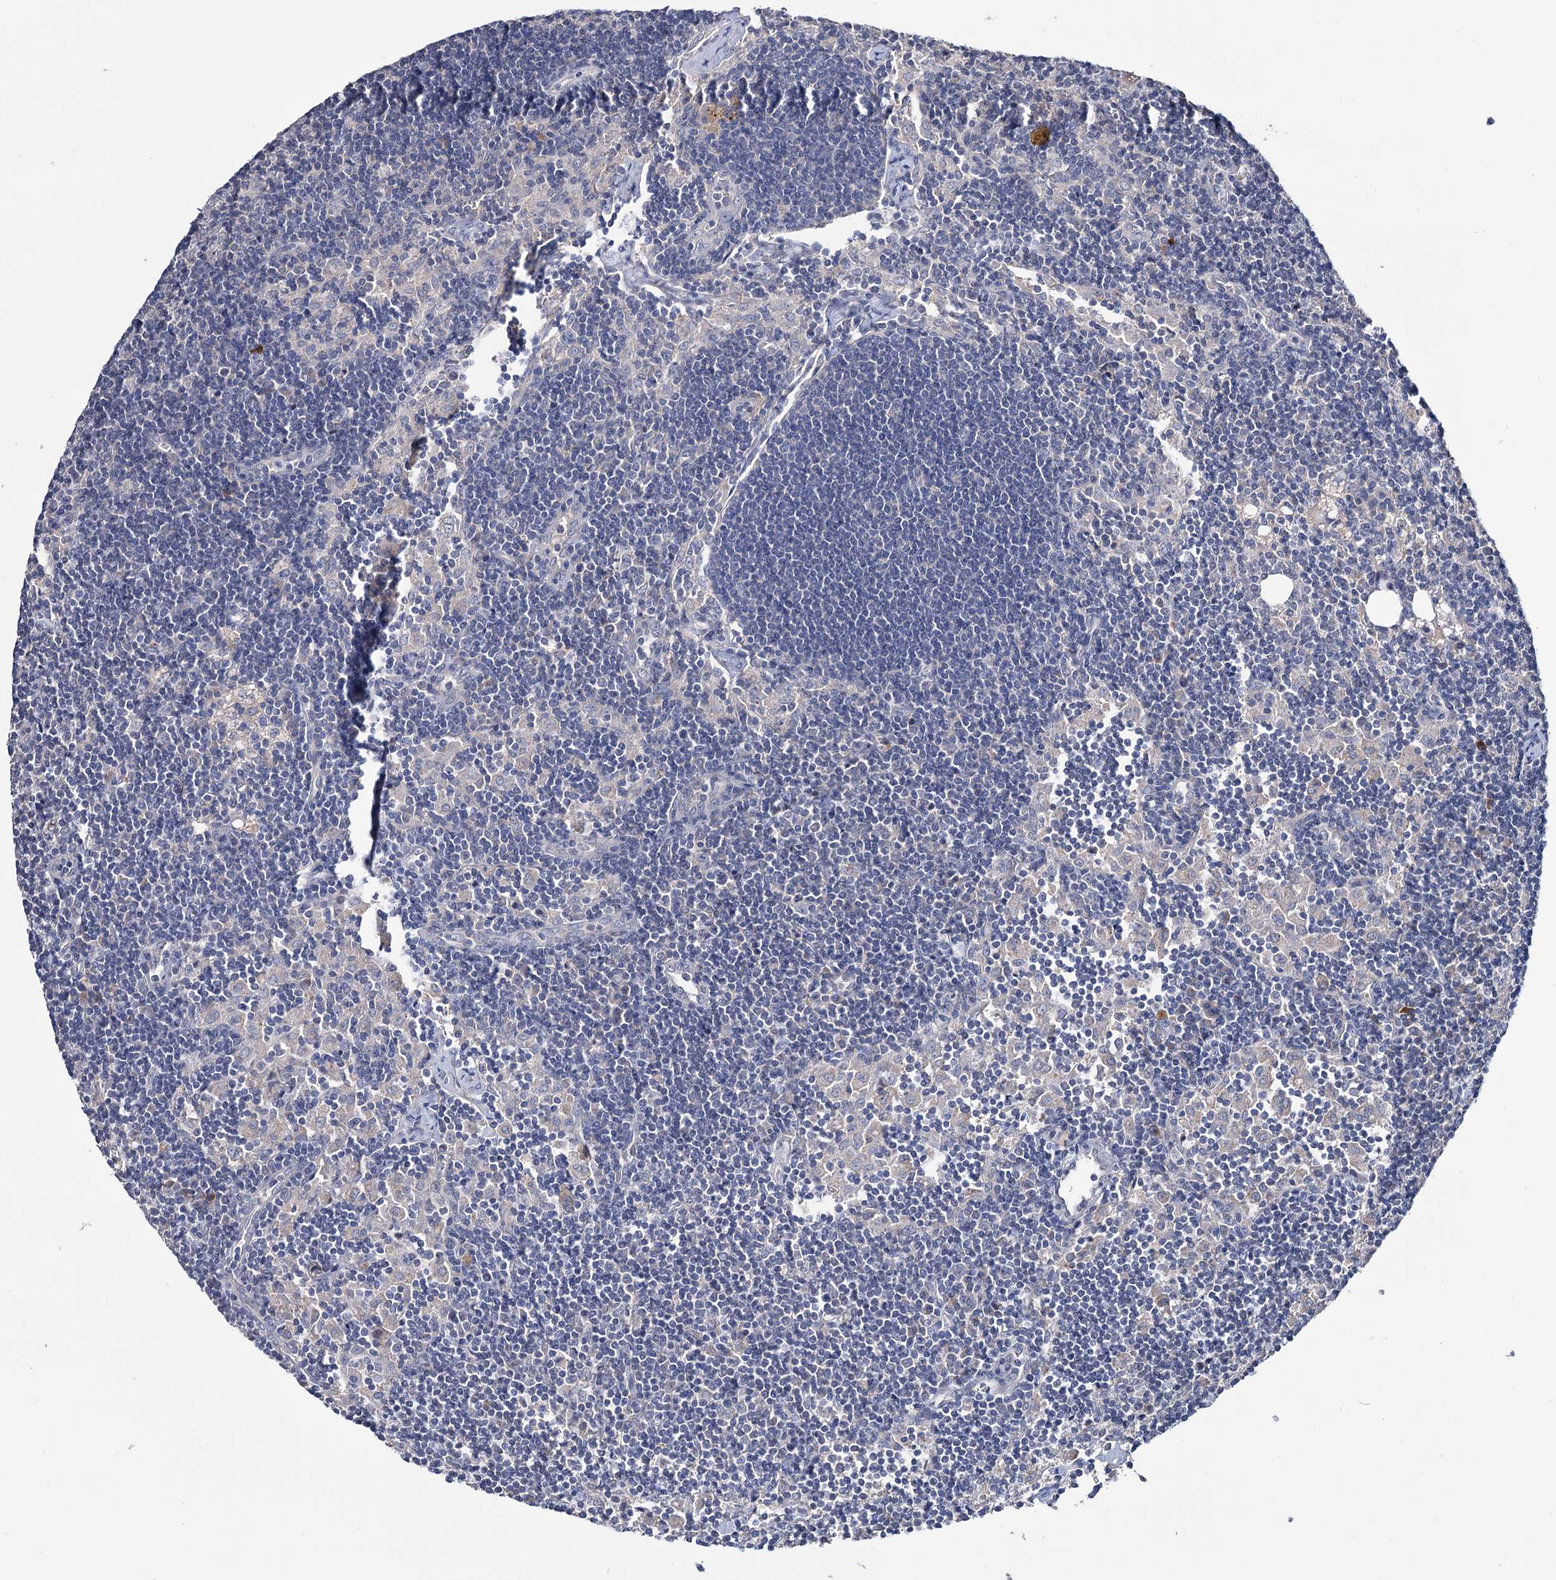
{"staining": {"intensity": "negative", "quantity": "none", "location": "none"}, "tissue": "lymph node", "cell_type": "Germinal center cells", "image_type": "normal", "snomed": [{"axis": "morphology", "description": "Normal tissue, NOS"}, {"axis": "topography", "description": "Lymph node"}], "caption": "DAB (3,3'-diaminobenzidine) immunohistochemical staining of benign human lymph node exhibits no significant staining in germinal center cells. The staining was performed using DAB to visualize the protein expression in brown, while the nuclei were stained in blue with hematoxylin (Magnification: 20x).", "gene": "EPB41L5", "patient": {"sex": "male", "age": 24}}